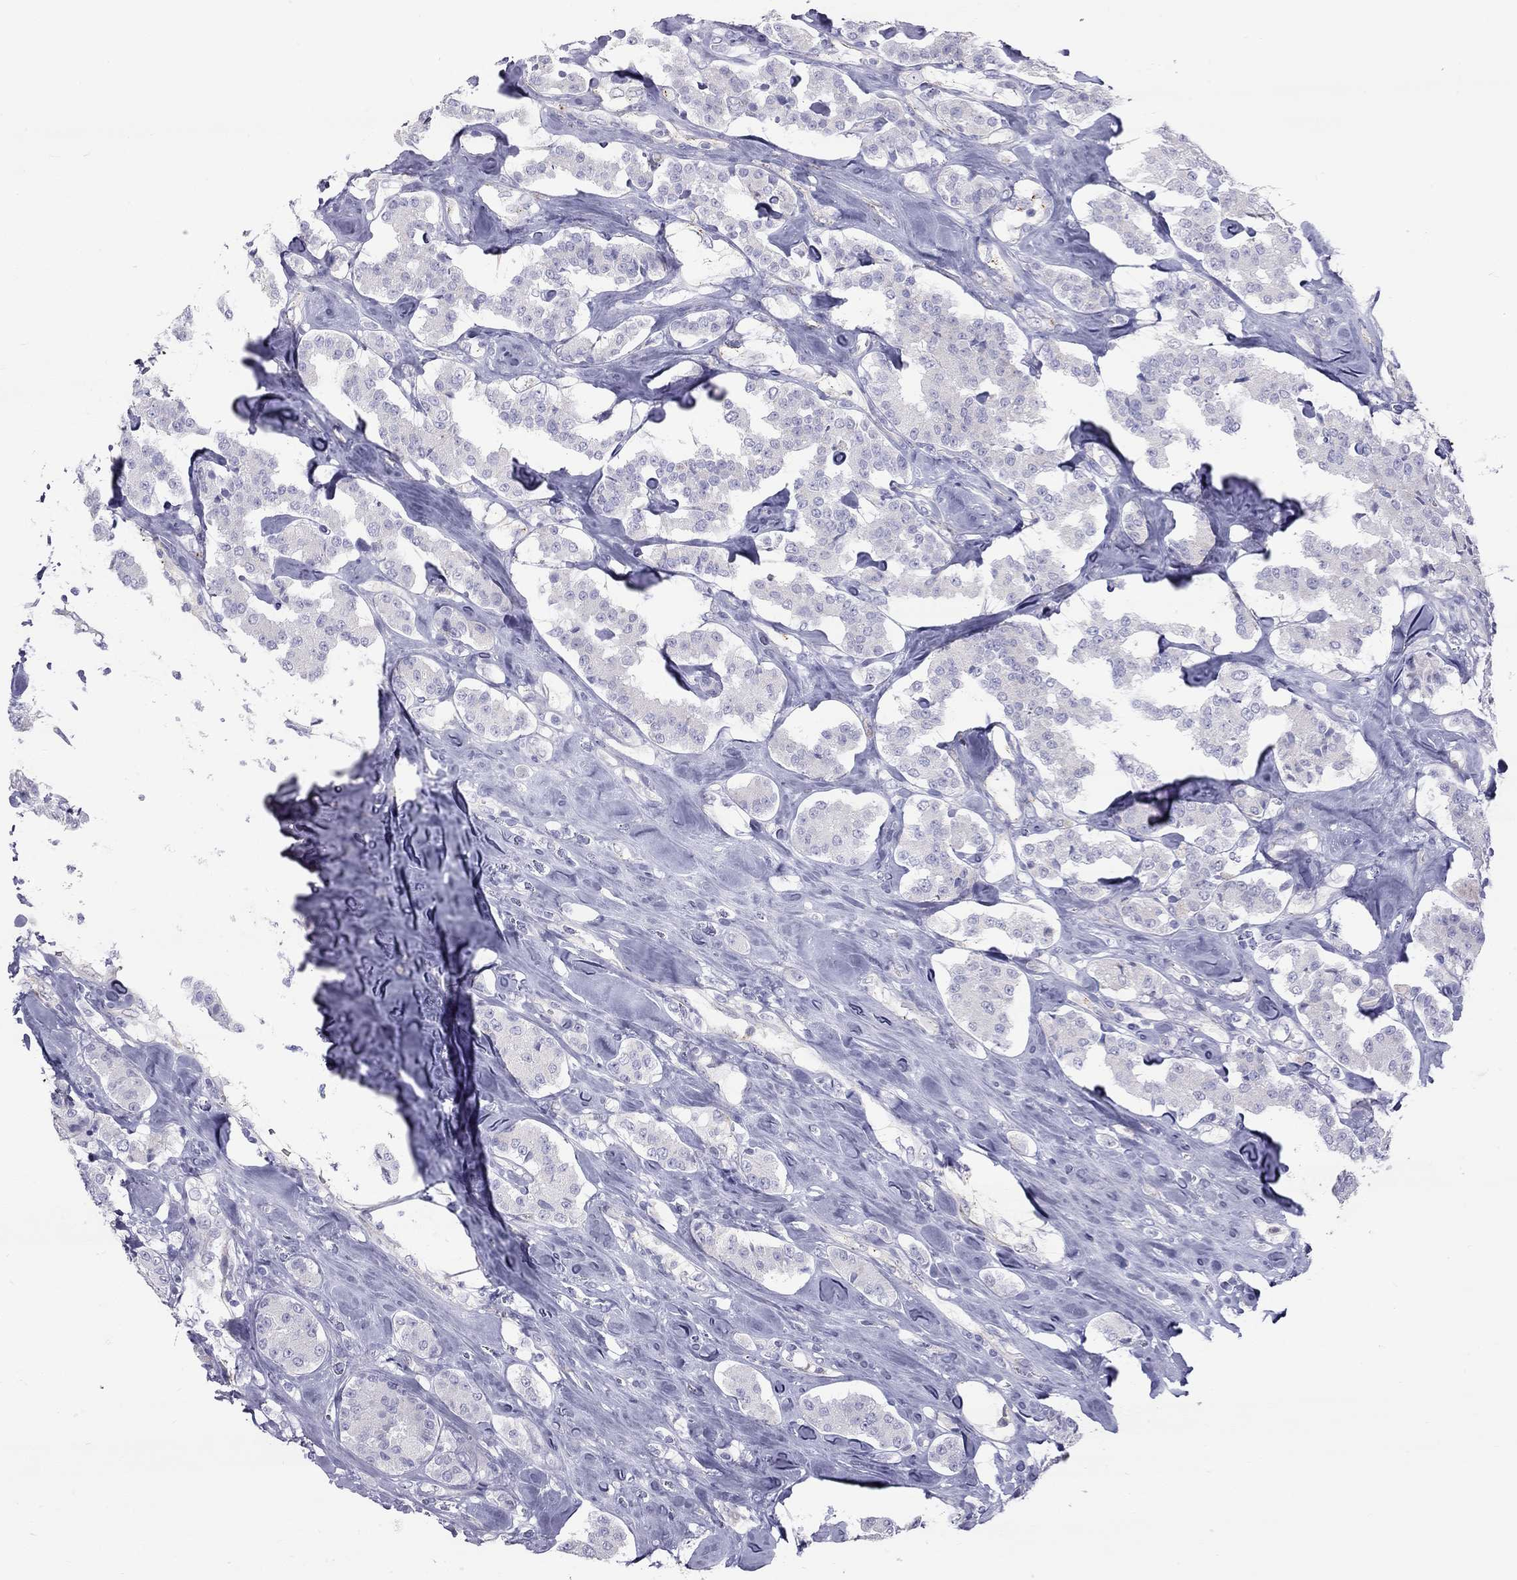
{"staining": {"intensity": "negative", "quantity": "none", "location": "none"}, "tissue": "carcinoid", "cell_type": "Tumor cells", "image_type": "cancer", "snomed": [{"axis": "morphology", "description": "Carcinoid, malignant, NOS"}, {"axis": "topography", "description": "Pancreas"}], "caption": "Immunohistochemistry (IHC) micrograph of human carcinoid stained for a protein (brown), which reveals no staining in tumor cells.", "gene": "TDRD6", "patient": {"sex": "male", "age": 41}}